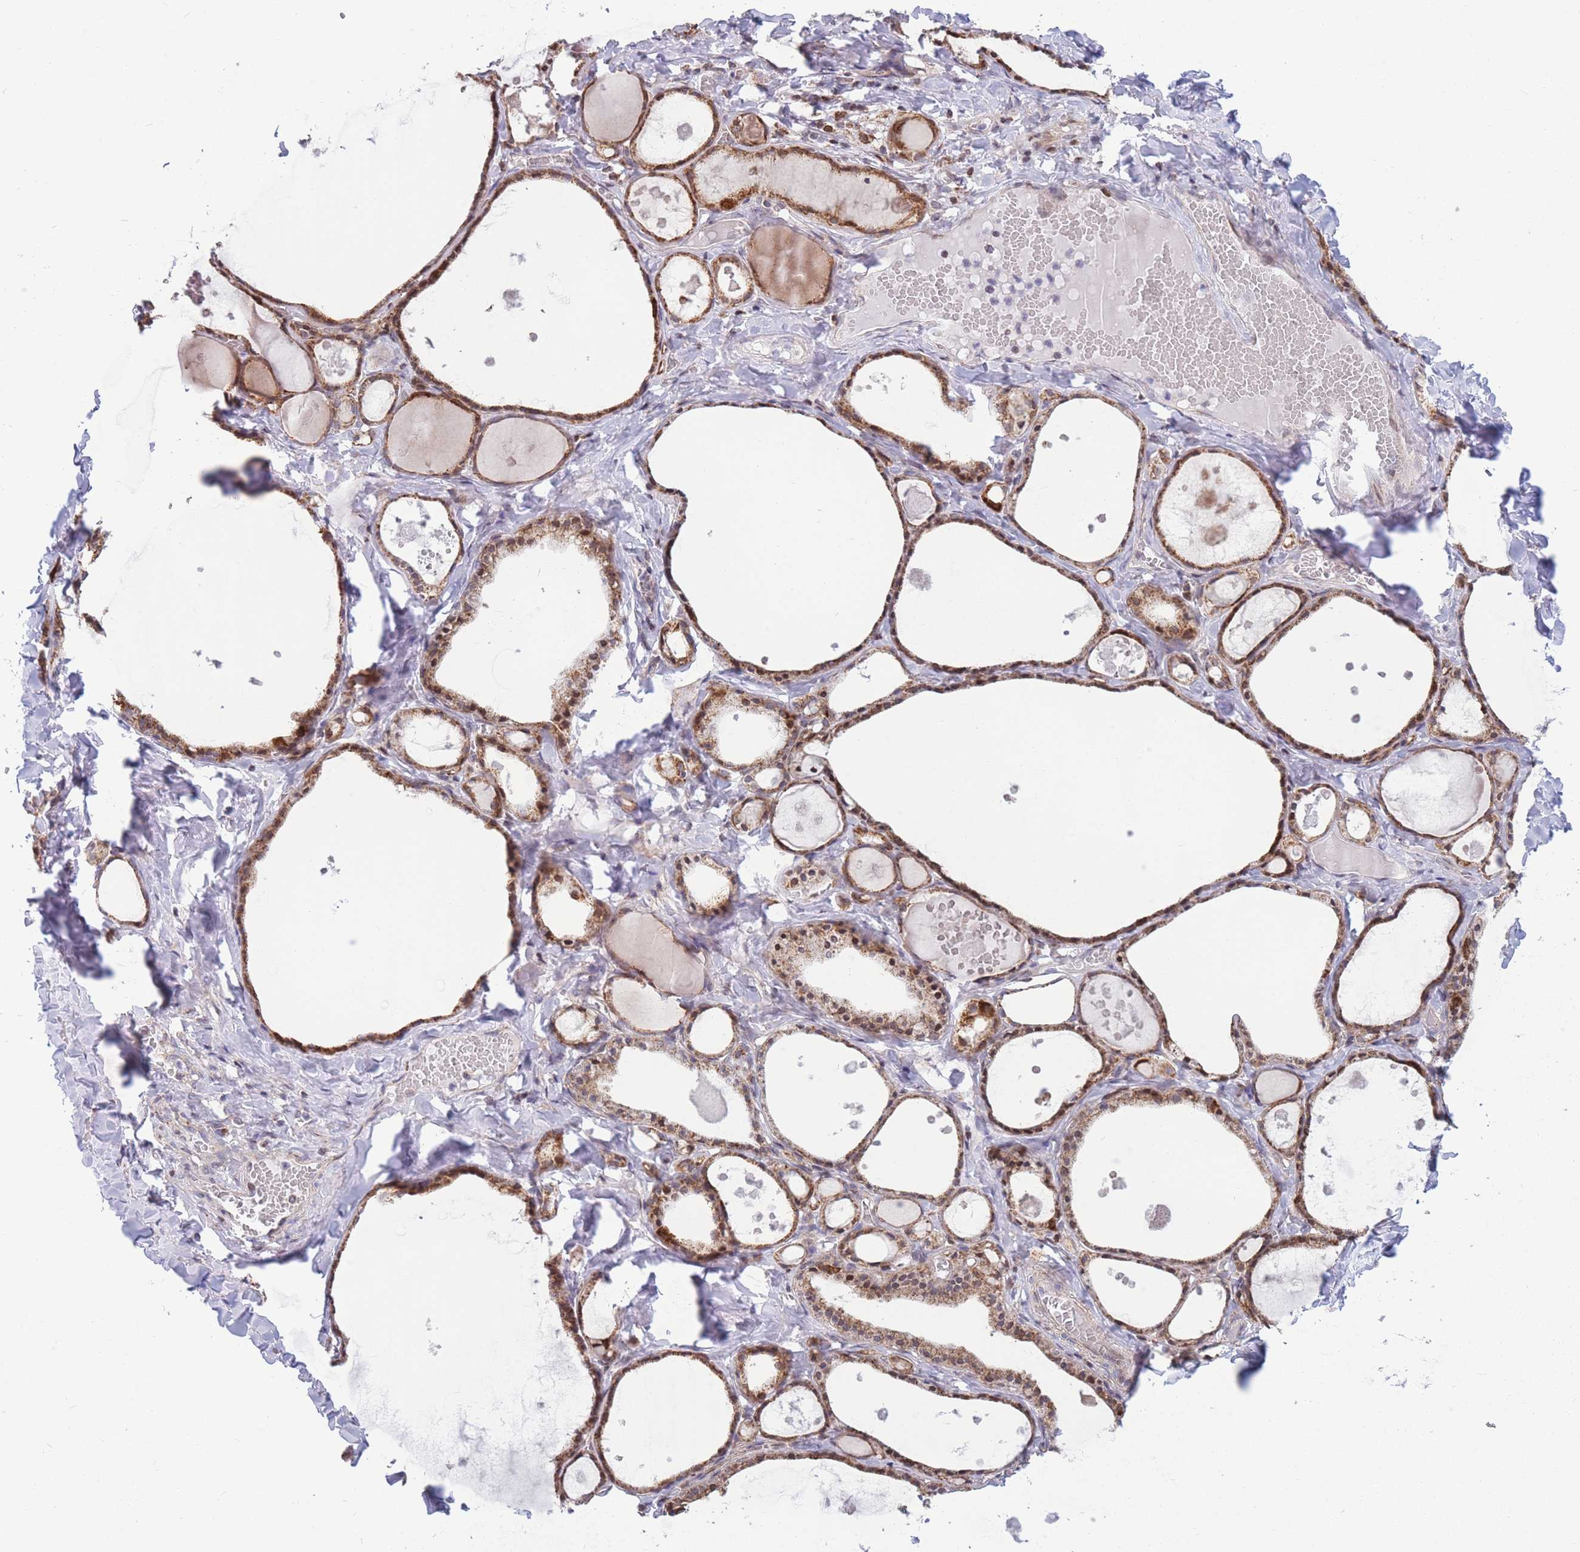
{"staining": {"intensity": "strong", "quantity": ">75%", "location": "cytoplasmic/membranous"}, "tissue": "thyroid gland", "cell_type": "Glandular cells", "image_type": "normal", "snomed": [{"axis": "morphology", "description": "Normal tissue, NOS"}, {"axis": "topography", "description": "Thyroid gland"}], "caption": "IHC micrograph of normal thyroid gland: human thyroid gland stained using immunohistochemistry (IHC) exhibits high levels of strong protein expression localized specifically in the cytoplasmic/membranous of glandular cells, appearing as a cytoplasmic/membranous brown color.", "gene": "HSPE1", "patient": {"sex": "male", "age": 56}}